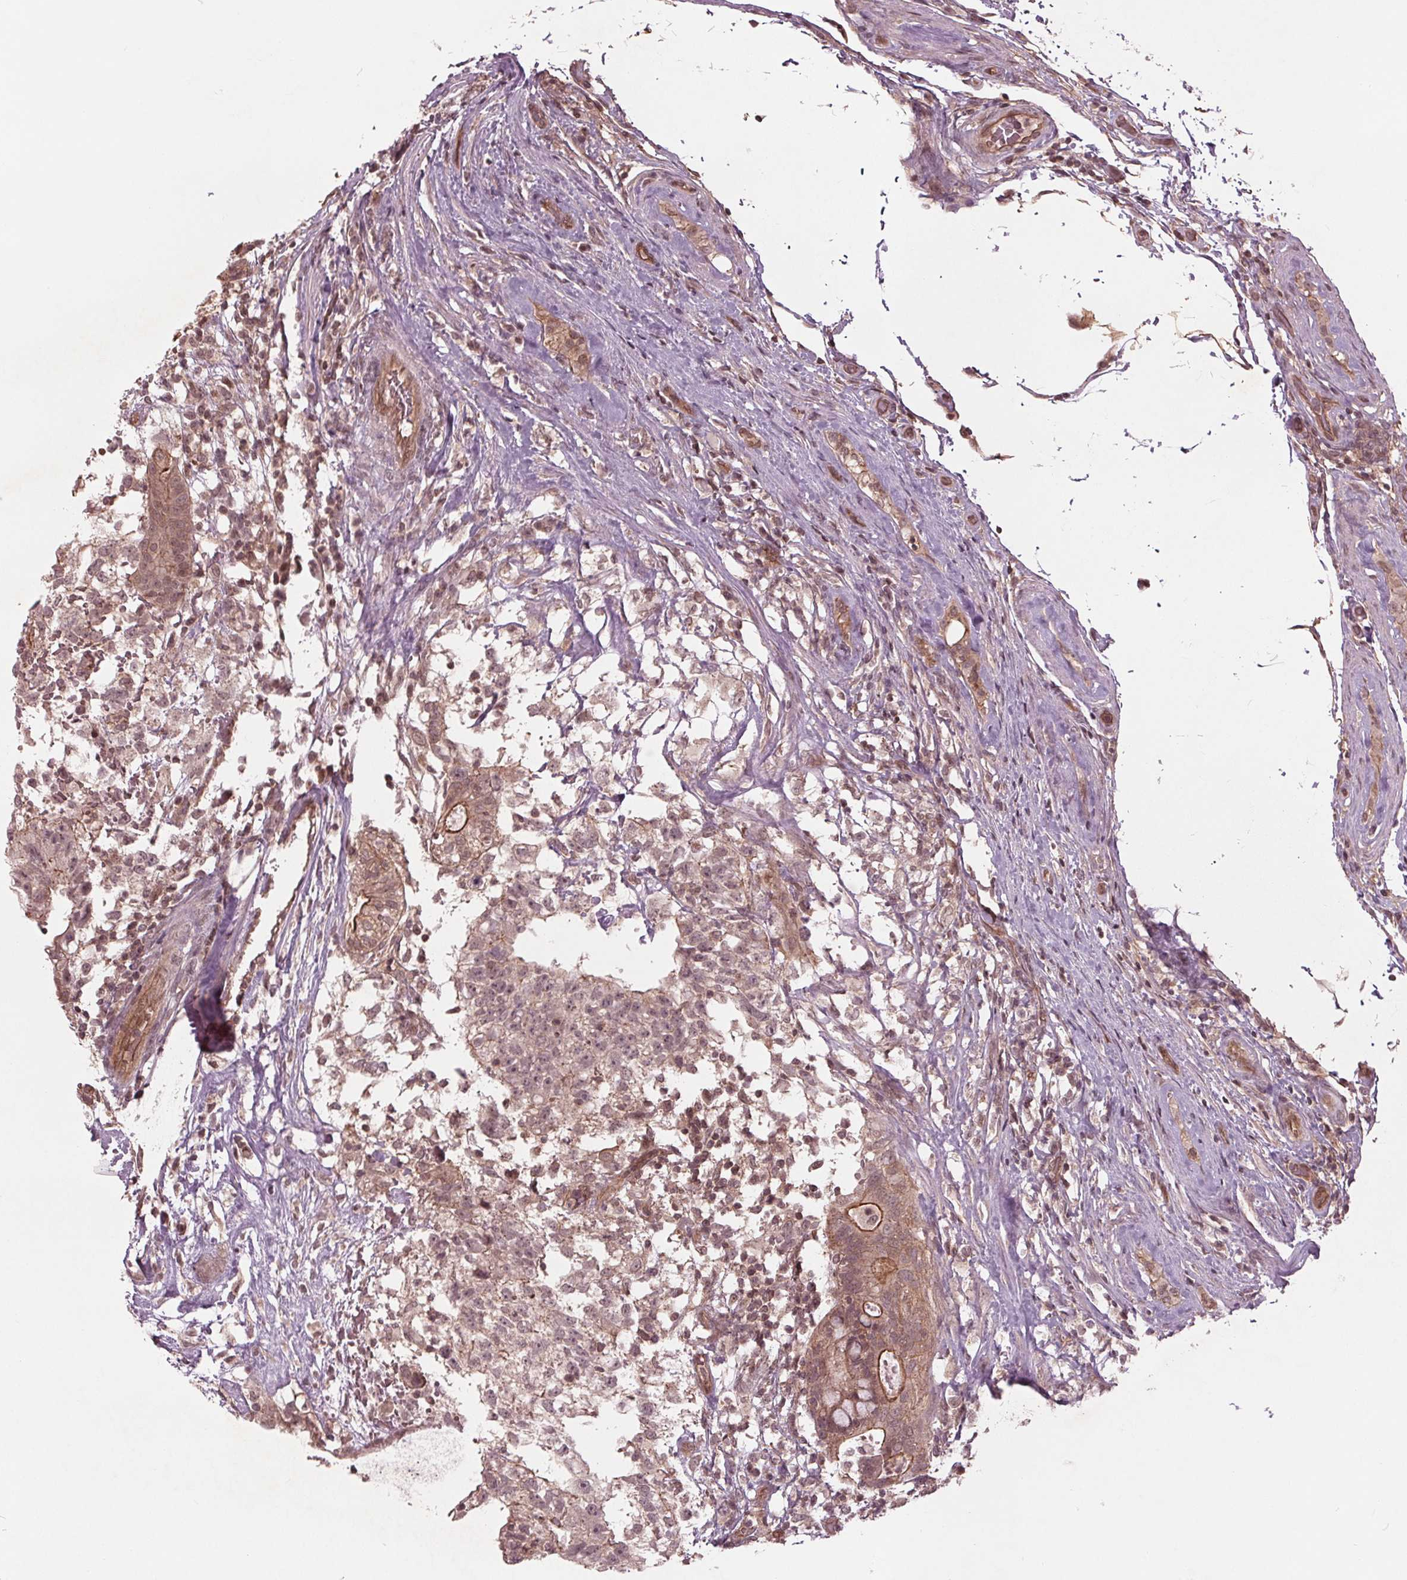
{"staining": {"intensity": "moderate", "quantity": "<25%", "location": "cytoplasmic/membranous"}, "tissue": "testis cancer", "cell_type": "Tumor cells", "image_type": "cancer", "snomed": [{"axis": "morphology", "description": "Seminoma, NOS"}, {"axis": "morphology", "description": "Carcinoma, Embryonal, NOS"}, {"axis": "topography", "description": "Testis"}], "caption": "Immunohistochemical staining of testis cancer (embryonal carcinoma) displays moderate cytoplasmic/membranous protein expression in about <25% of tumor cells.", "gene": "BTBD1", "patient": {"sex": "male", "age": 41}}